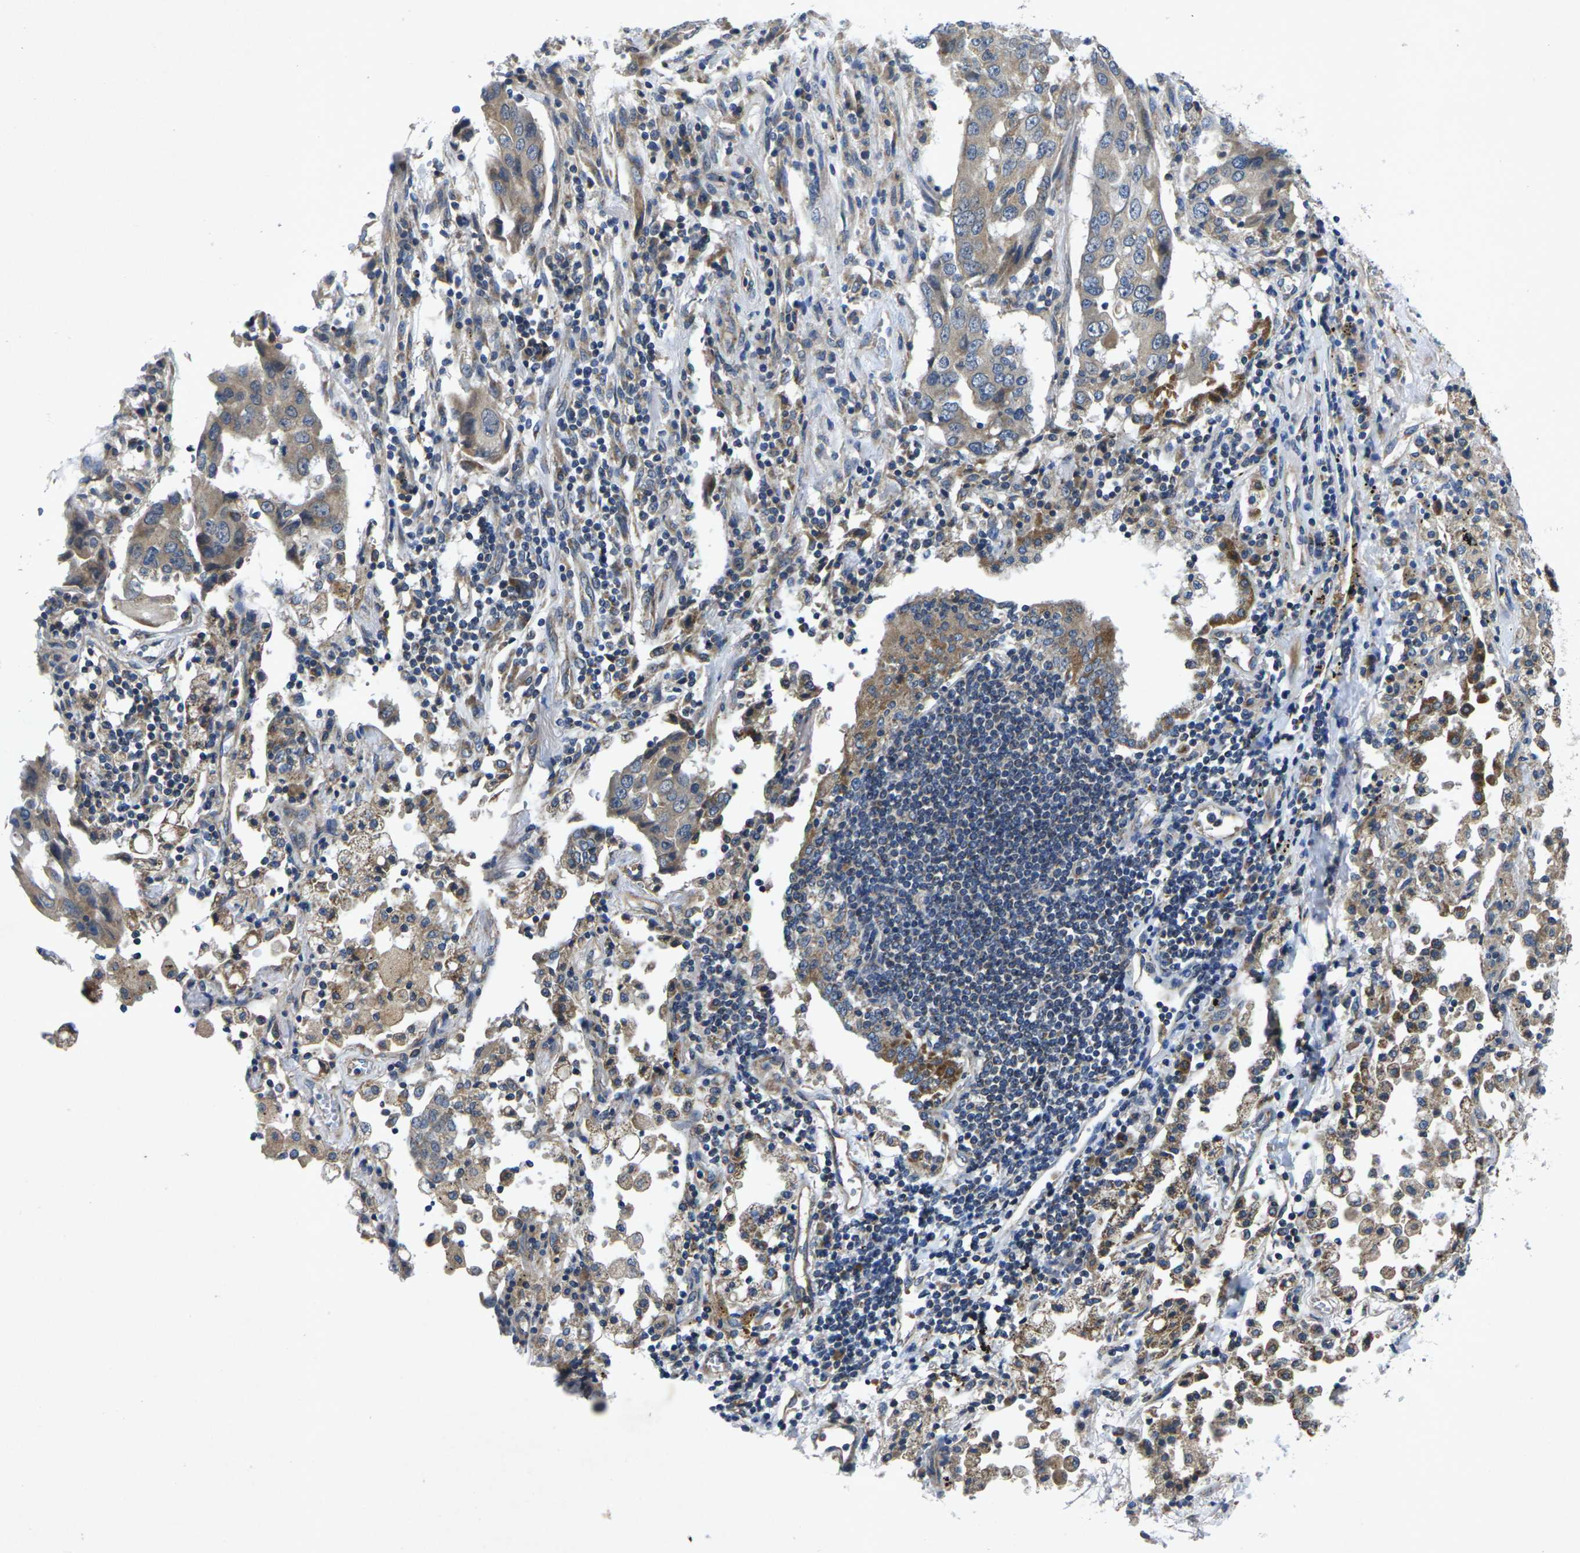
{"staining": {"intensity": "moderate", "quantity": ">75%", "location": "cytoplasmic/membranous"}, "tissue": "lung cancer", "cell_type": "Tumor cells", "image_type": "cancer", "snomed": [{"axis": "morphology", "description": "Adenocarcinoma, NOS"}, {"axis": "topography", "description": "Lung"}], "caption": "Moderate cytoplasmic/membranous protein expression is present in approximately >75% of tumor cells in adenocarcinoma (lung).", "gene": "KIF1B", "patient": {"sex": "female", "age": 65}}